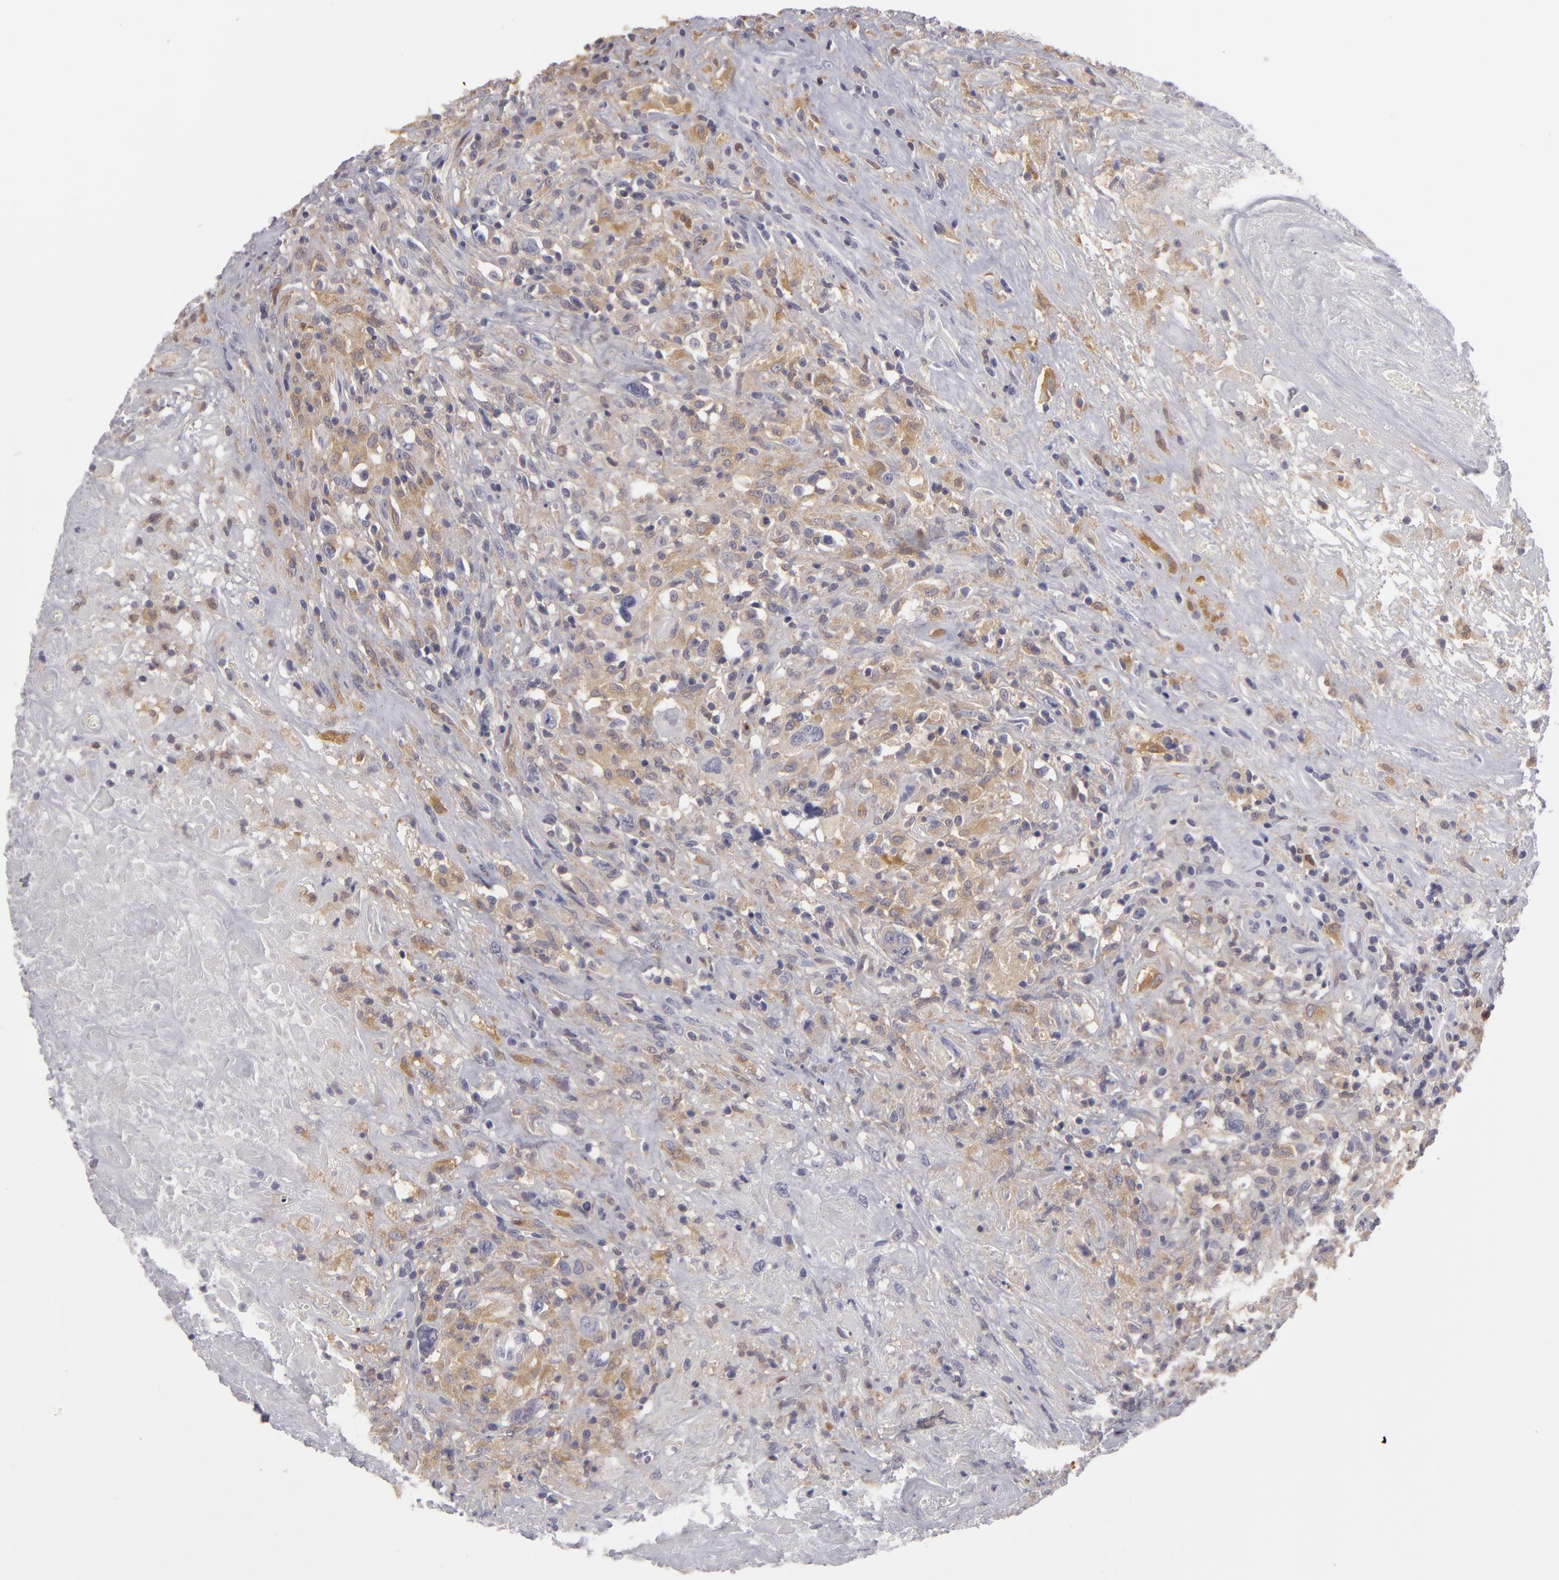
{"staining": {"intensity": "weak", "quantity": "25%-75%", "location": "cytoplasmic/membranous"}, "tissue": "lymphoma", "cell_type": "Tumor cells", "image_type": "cancer", "snomed": [{"axis": "morphology", "description": "Hodgkin's disease, NOS"}, {"axis": "topography", "description": "Lymph node"}], "caption": "Human Hodgkin's disease stained with a protein marker shows weak staining in tumor cells.", "gene": "GNPDA1", "patient": {"sex": "male", "age": 46}}